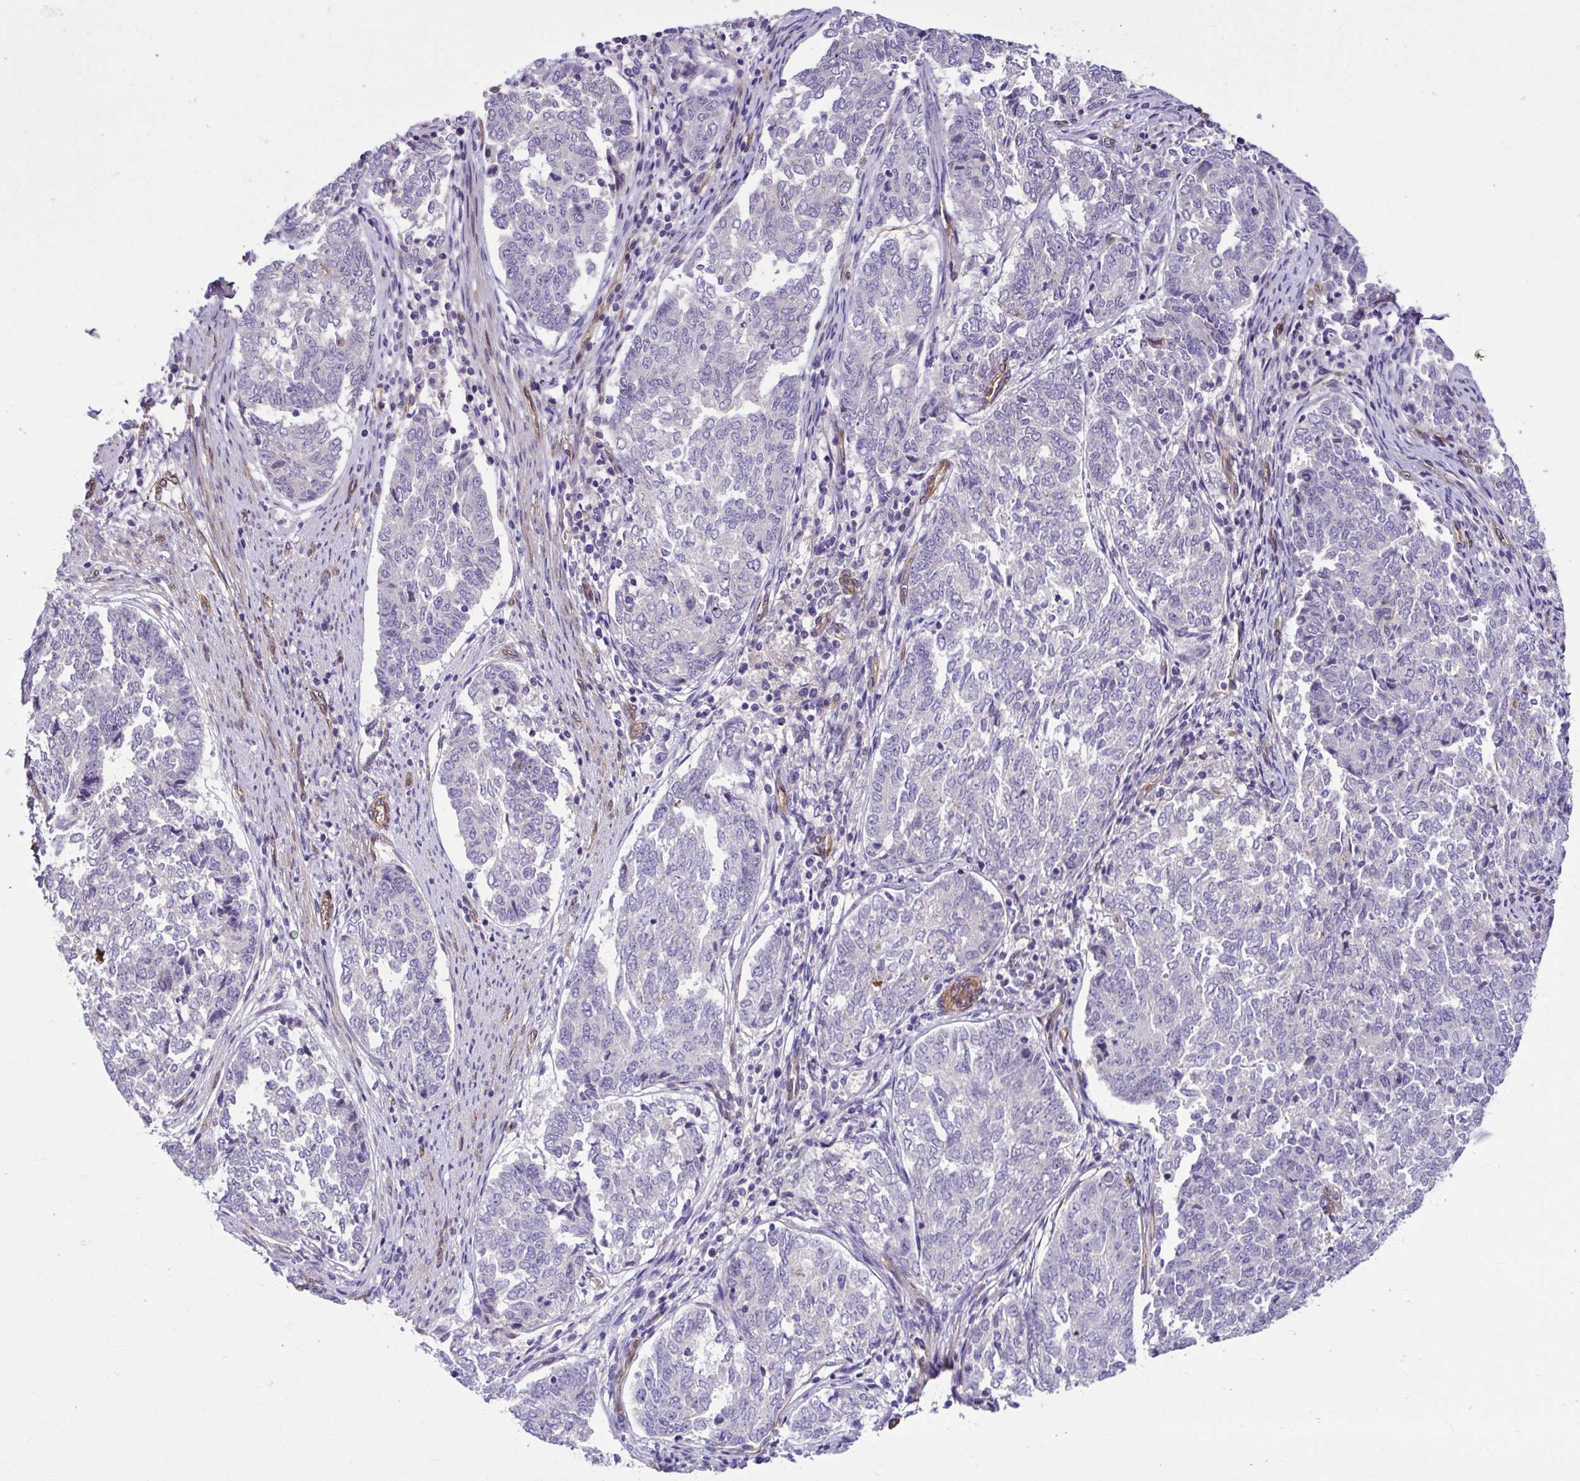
{"staining": {"intensity": "negative", "quantity": "none", "location": "none"}, "tissue": "endometrial cancer", "cell_type": "Tumor cells", "image_type": "cancer", "snomed": [{"axis": "morphology", "description": "Adenocarcinoma, NOS"}, {"axis": "topography", "description": "Endometrium"}], "caption": "High power microscopy micrograph of an immunohistochemistry photomicrograph of endometrial cancer (adenocarcinoma), revealing no significant positivity in tumor cells.", "gene": "TRIM52", "patient": {"sex": "female", "age": 80}}